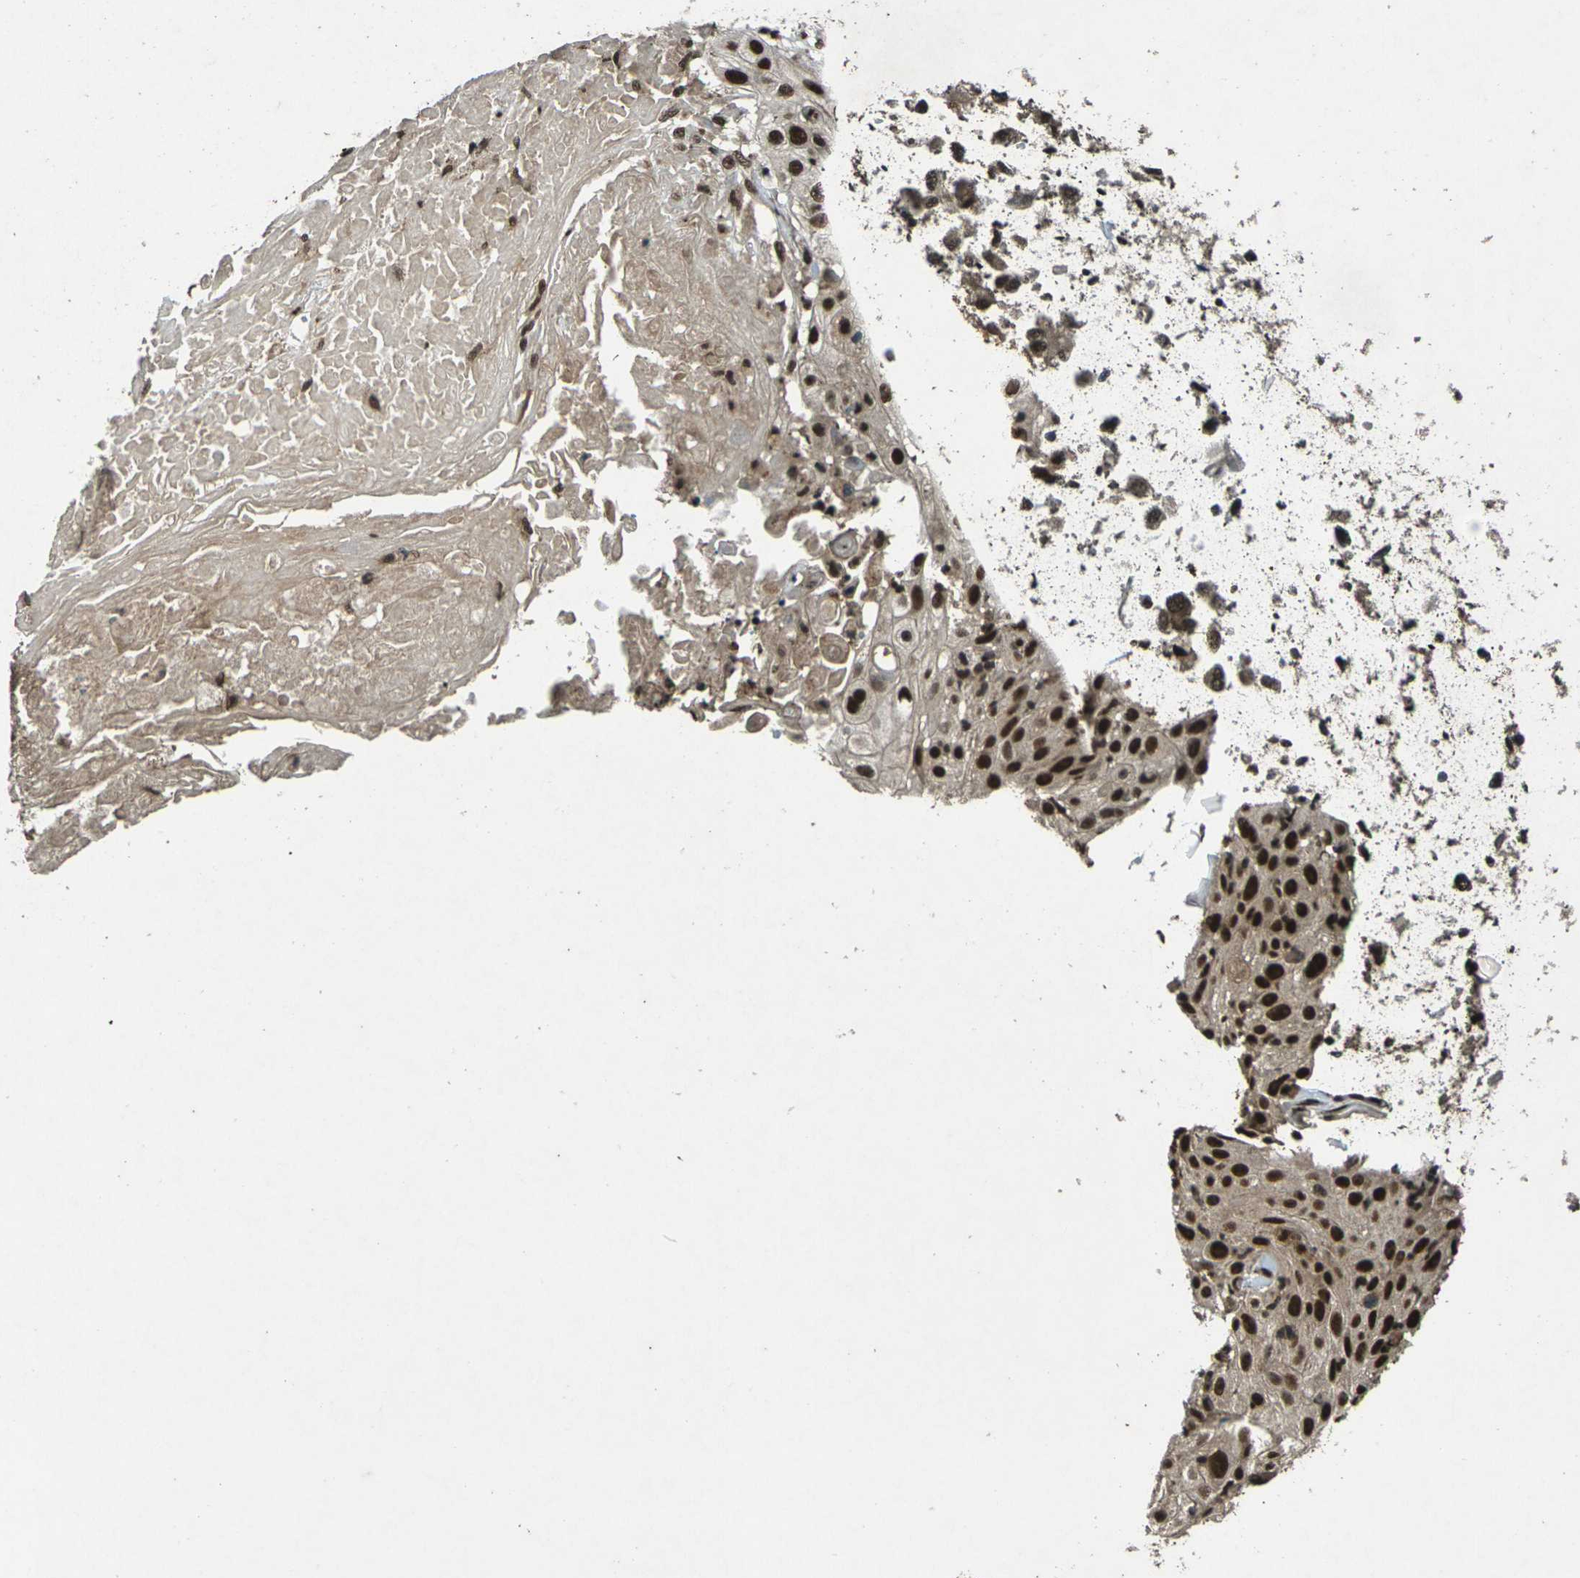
{"staining": {"intensity": "strong", "quantity": ">75%", "location": "nuclear"}, "tissue": "skin cancer", "cell_type": "Tumor cells", "image_type": "cancer", "snomed": [{"axis": "morphology", "description": "Squamous cell carcinoma, NOS"}, {"axis": "topography", "description": "Skin"}], "caption": "Immunohistochemical staining of squamous cell carcinoma (skin) displays high levels of strong nuclear positivity in approximately >75% of tumor cells. (Brightfield microscopy of DAB IHC at high magnification).", "gene": "NR4A2", "patient": {"sex": "male", "age": 86}}